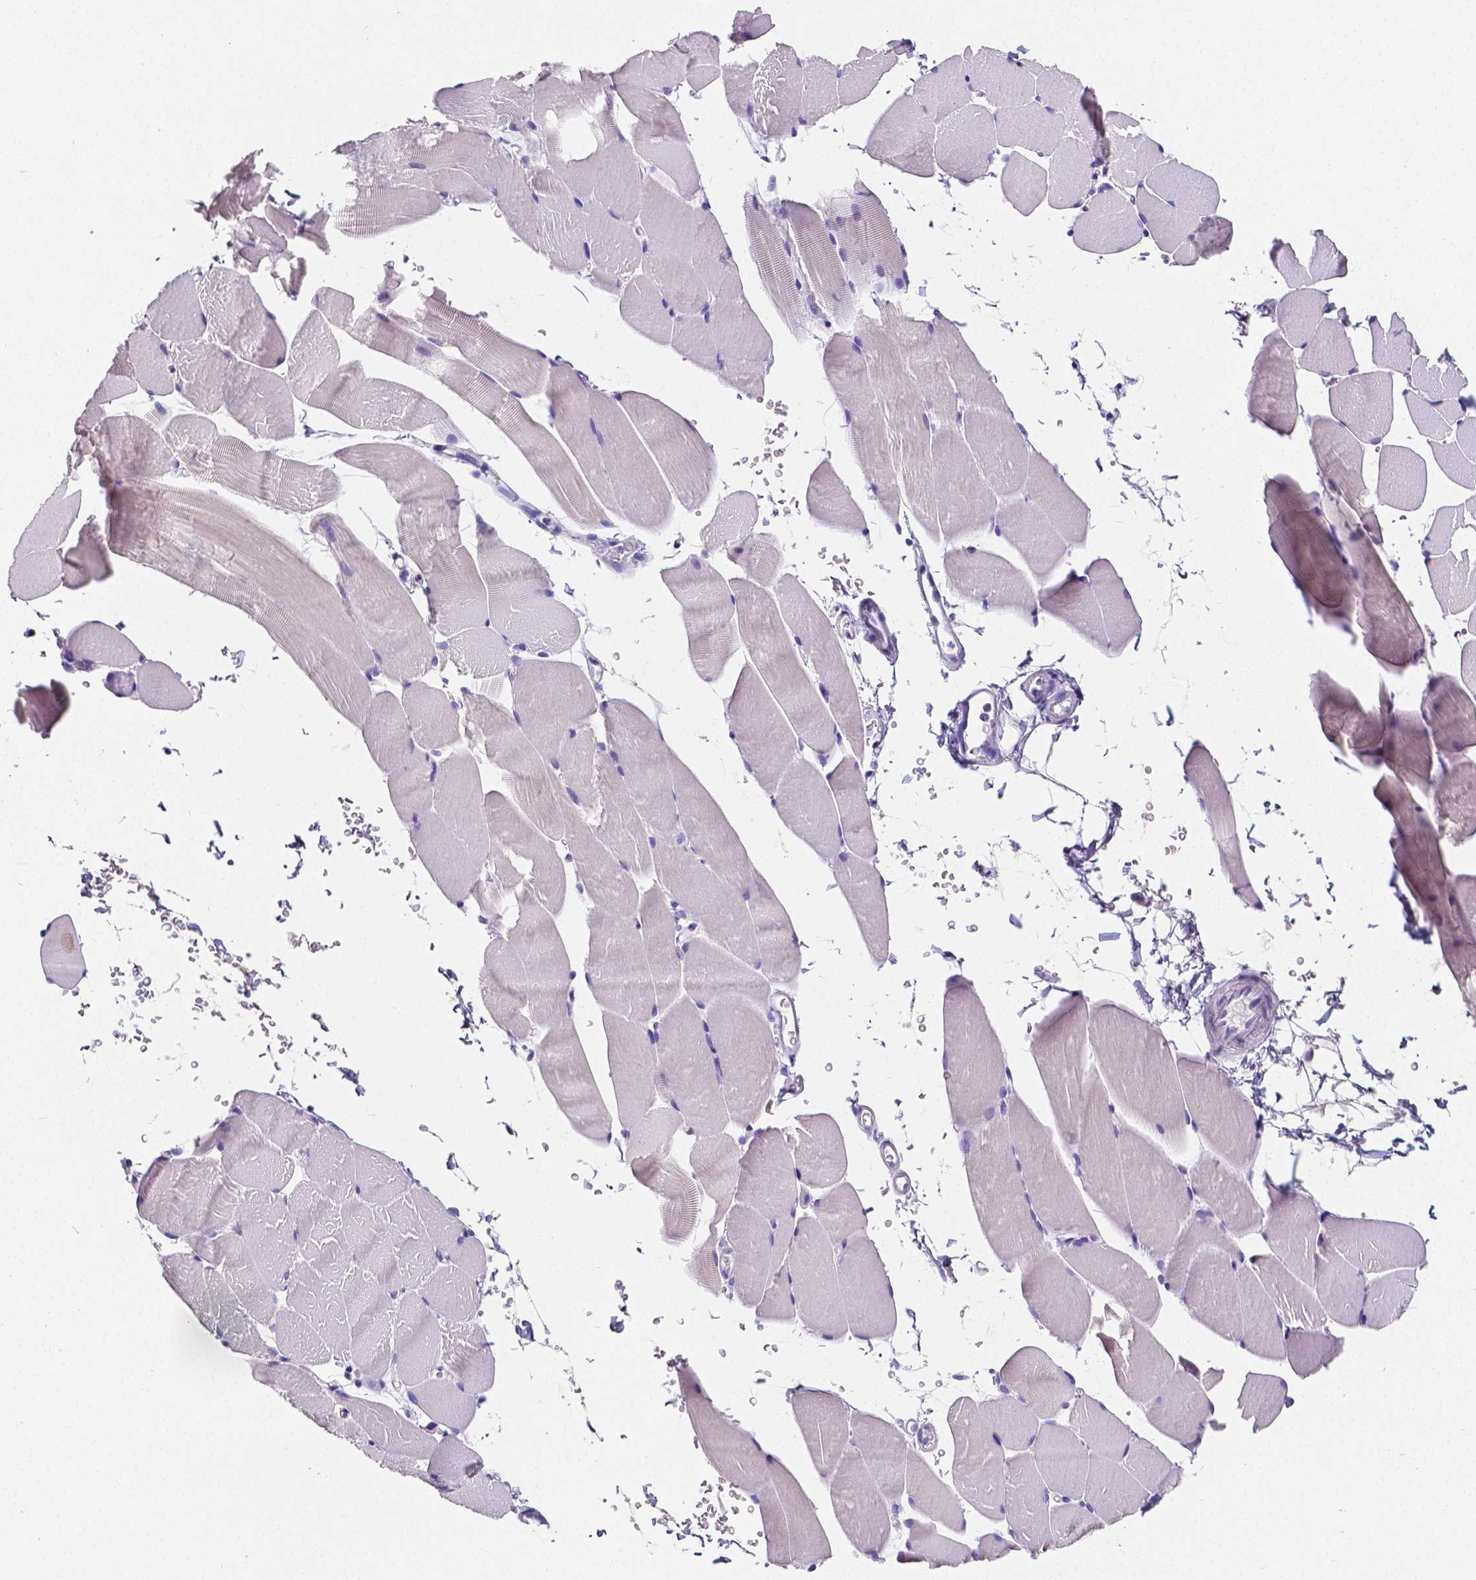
{"staining": {"intensity": "negative", "quantity": "none", "location": "none"}, "tissue": "skeletal muscle", "cell_type": "Myocytes", "image_type": "normal", "snomed": [{"axis": "morphology", "description": "Normal tissue, NOS"}, {"axis": "topography", "description": "Skeletal muscle"}], "caption": "DAB (3,3'-diaminobenzidine) immunohistochemical staining of benign skeletal muscle demonstrates no significant expression in myocytes.", "gene": "SATB2", "patient": {"sex": "female", "age": 37}}